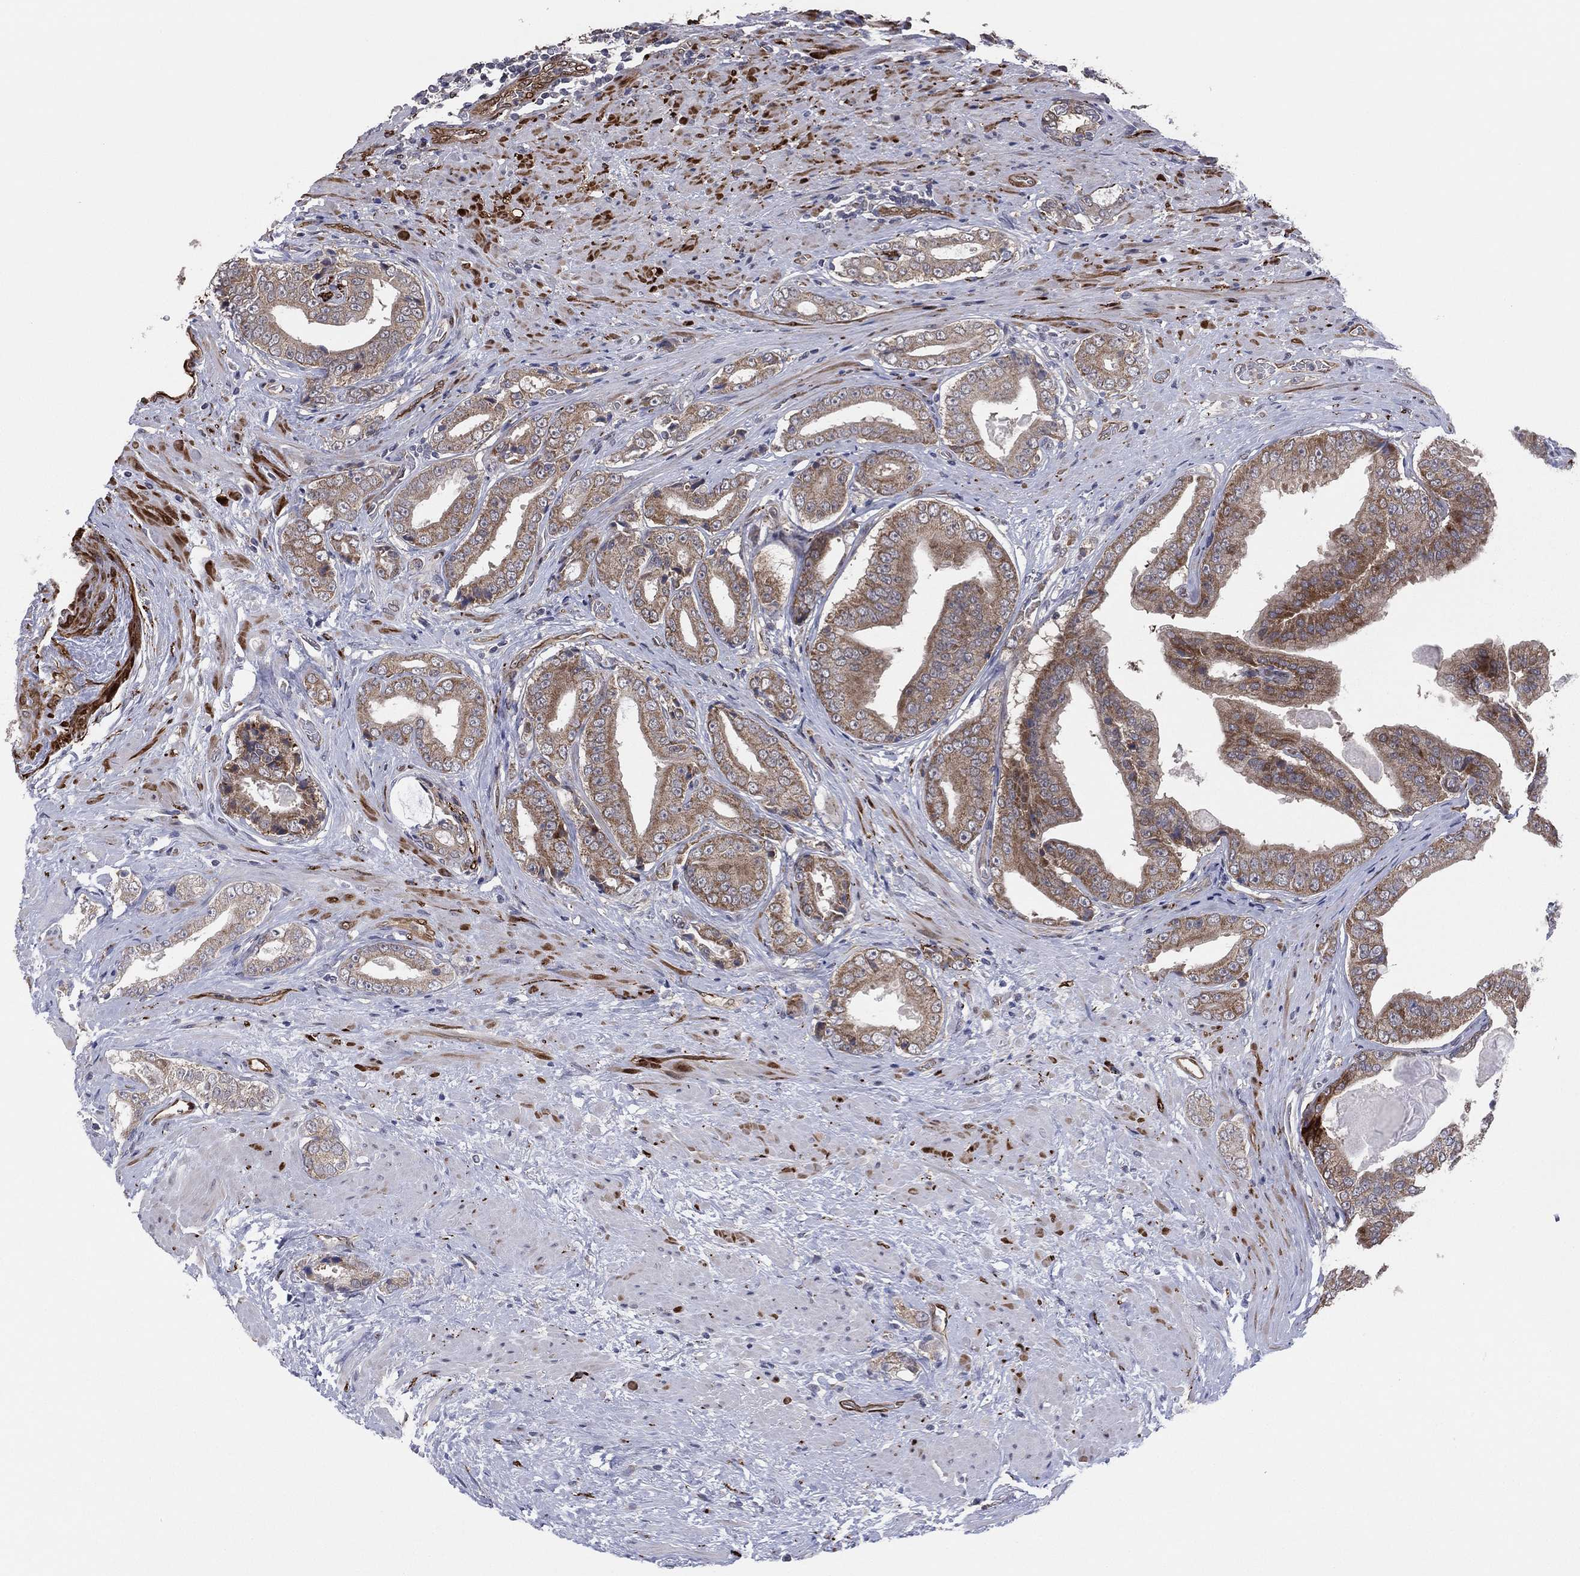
{"staining": {"intensity": "moderate", "quantity": "<25%", "location": "cytoplasmic/membranous"}, "tissue": "prostate cancer", "cell_type": "Tumor cells", "image_type": "cancer", "snomed": [{"axis": "morphology", "description": "Adenocarcinoma, Low grade"}, {"axis": "topography", "description": "Prostate and seminal vesicle, NOS"}], "caption": "DAB immunohistochemical staining of human prostate cancer (adenocarcinoma (low-grade)) demonstrates moderate cytoplasmic/membranous protein staining in approximately <25% of tumor cells.", "gene": "SNCG", "patient": {"sex": "male", "age": 61}}